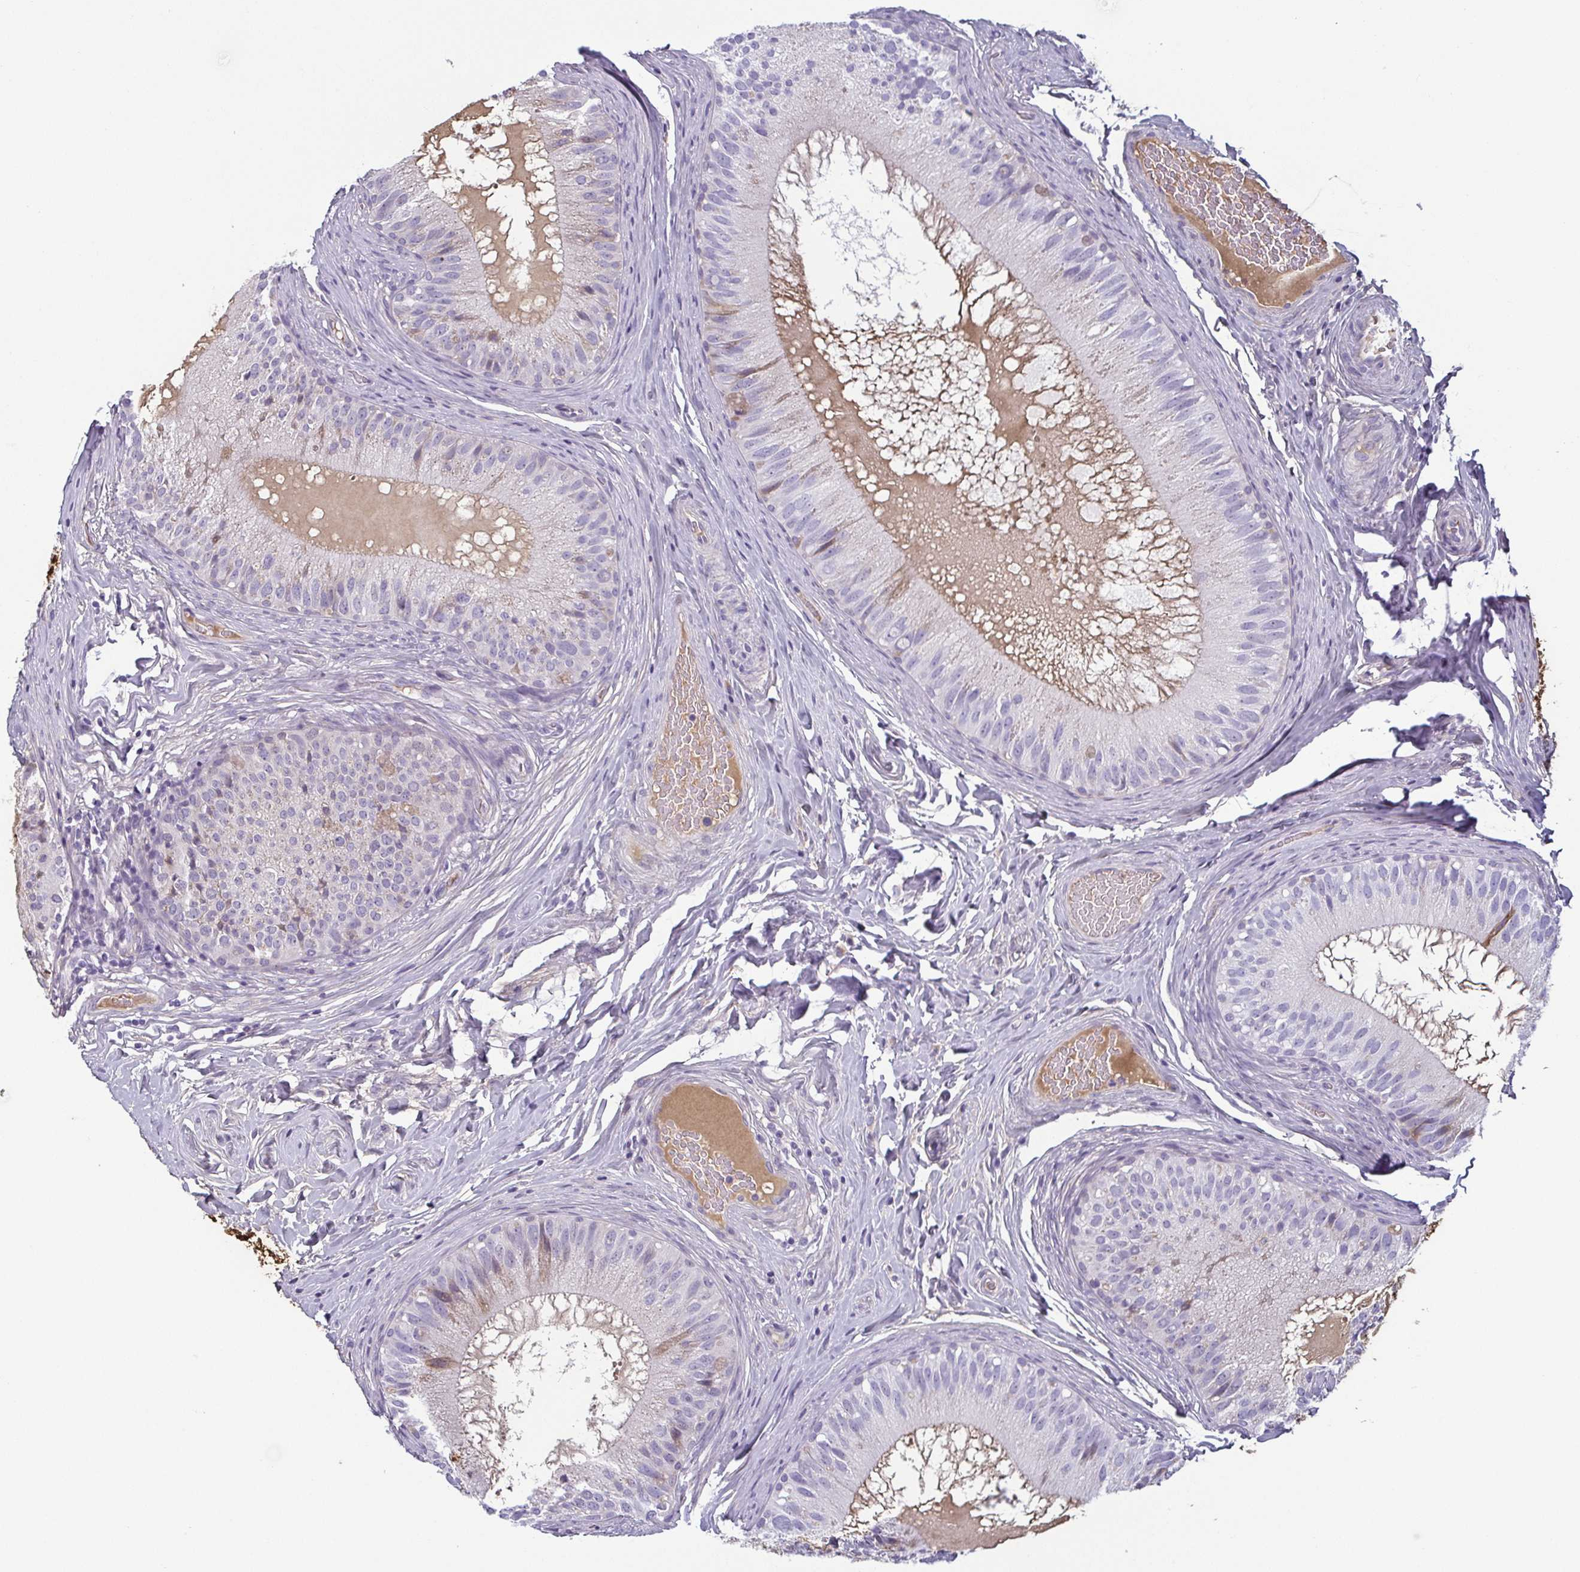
{"staining": {"intensity": "strong", "quantity": "25%-75%", "location": "cytoplasmic/membranous,nuclear"}, "tissue": "epididymis", "cell_type": "Glandular cells", "image_type": "normal", "snomed": [{"axis": "morphology", "description": "Normal tissue, NOS"}, {"axis": "topography", "description": "Epididymis"}], "caption": "Unremarkable epididymis was stained to show a protein in brown. There is high levels of strong cytoplasmic/membranous,nuclear expression in approximately 25%-75% of glandular cells. (IHC, brightfield microscopy, high magnification).", "gene": "ECM1", "patient": {"sex": "male", "age": 34}}